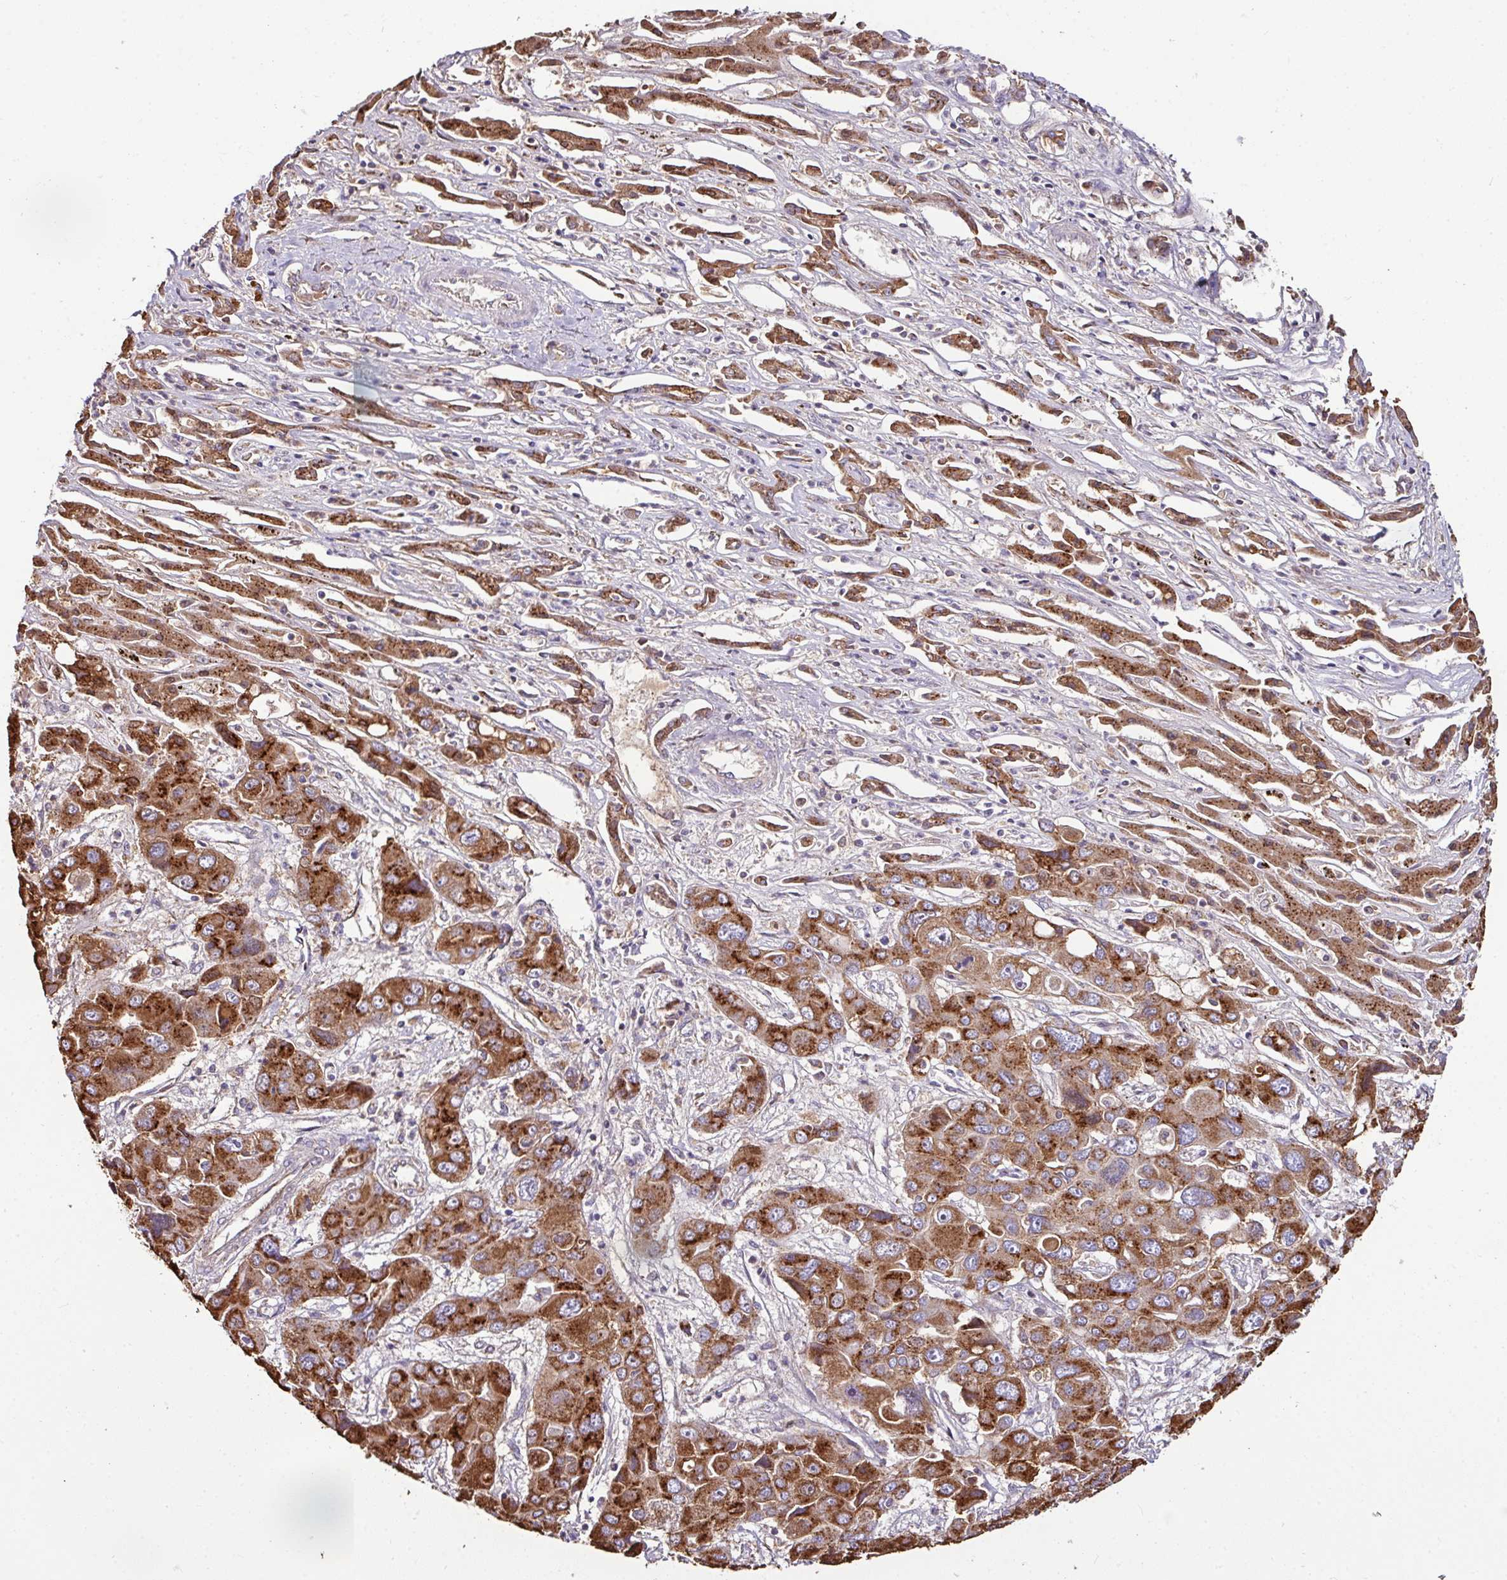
{"staining": {"intensity": "strong", "quantity": ">75%", "location": "cytoplasmic/membranous"}, "tissue": "liver cancer", "cell_type": "Tumor cells", "image_type": "cancer", "snomed": [{"axis": "morphology", "description": "Cholangiocarcinoma"}, {"axis": "topography", "description": "Liver"}], "caption": "Protein staining of liver cancer (cholangiocarcinoma) tissue demonstrates strong cytoplasmic/membranous staining in approximately >75% of tumor cells.", "gene": "CPD", "patient": {"sex": "male", "age": 67}}